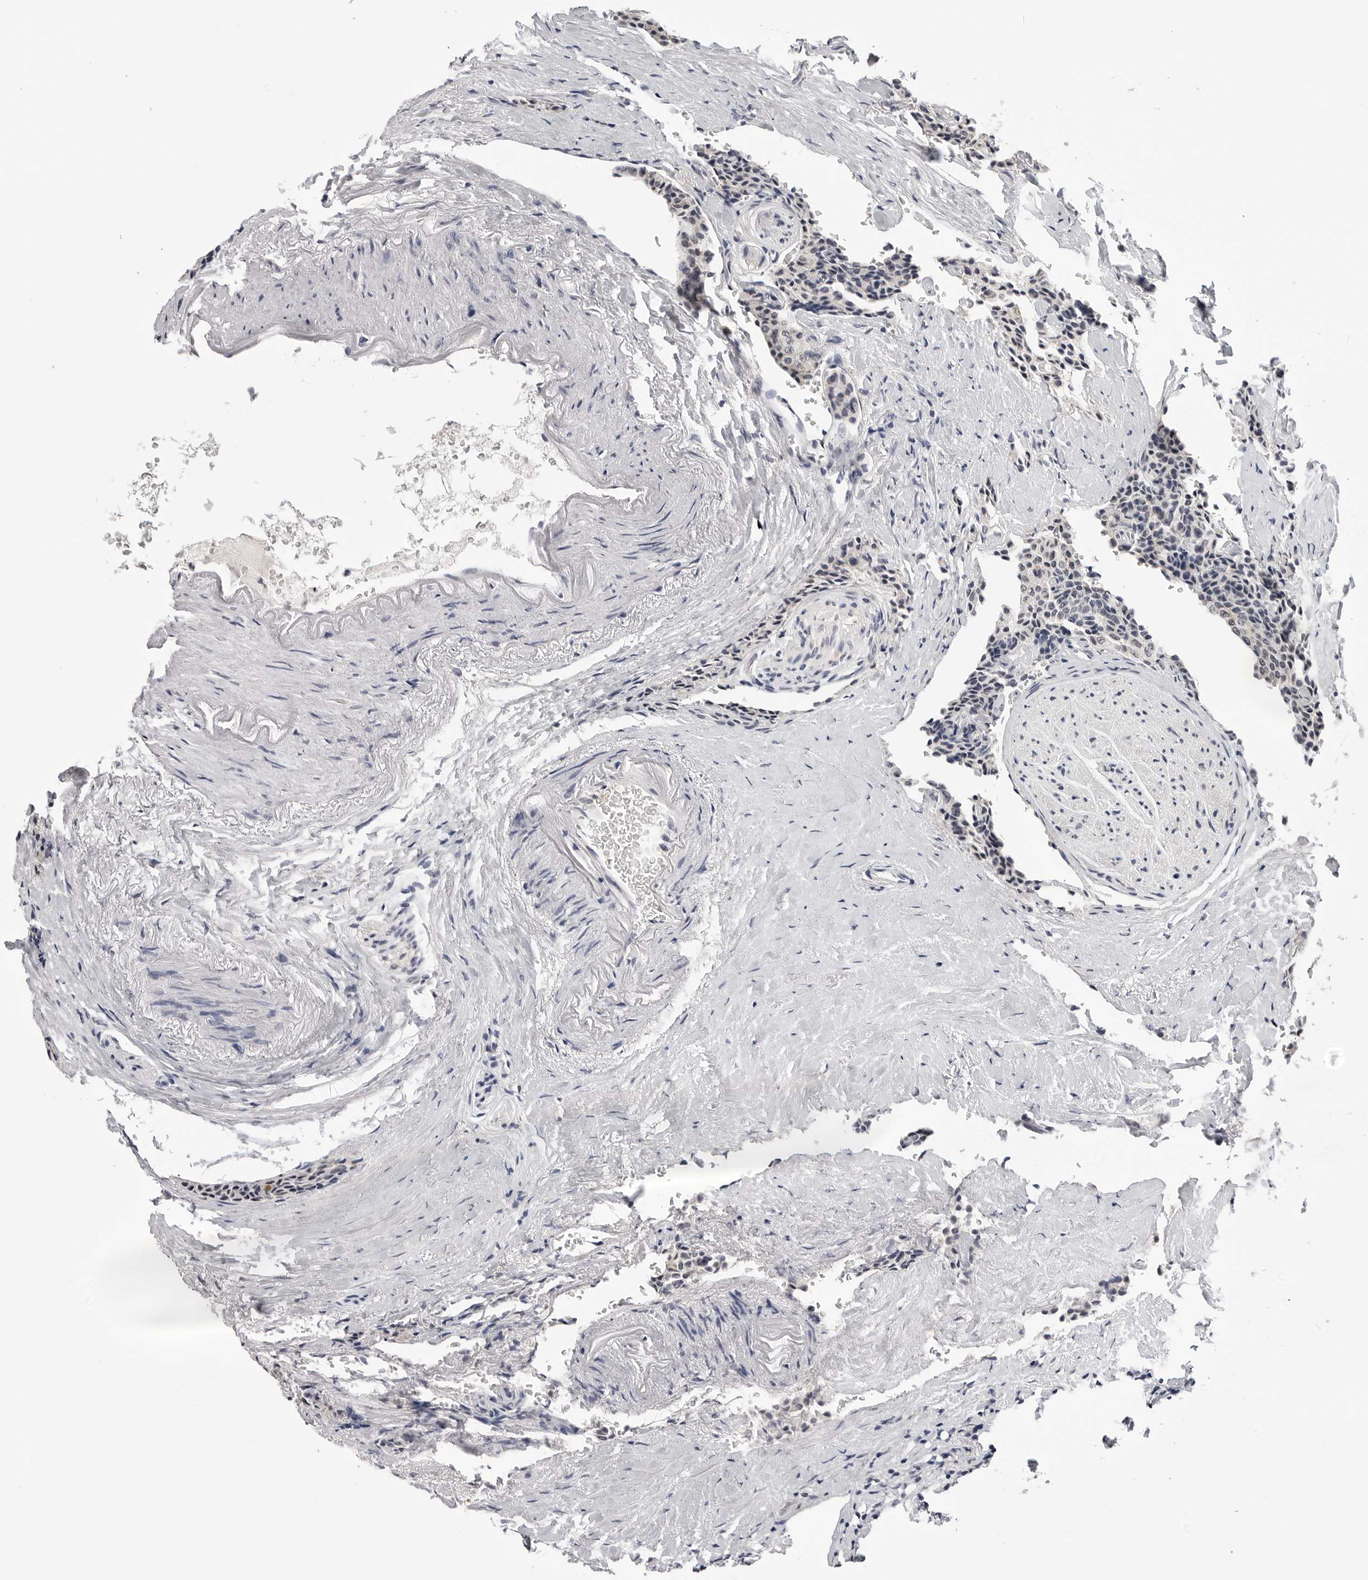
{"staining": {"intensity": "negative", "quantity": "none", "location": "none"}, "tissue": "carcinoid", "cell_type": "Tumor cells", "image_type": "cancer", "snomed": [{"axis": "morphology", "description": "Carcinoid, malignant, NOS"}, {"axis": "topography", "description": "Colon"}], "caption": "Tumor cells are negative for brown protein staining in malignant carcinoid.", "gene": "CDK20", "patient": {"sex": "female", "age": 61}}